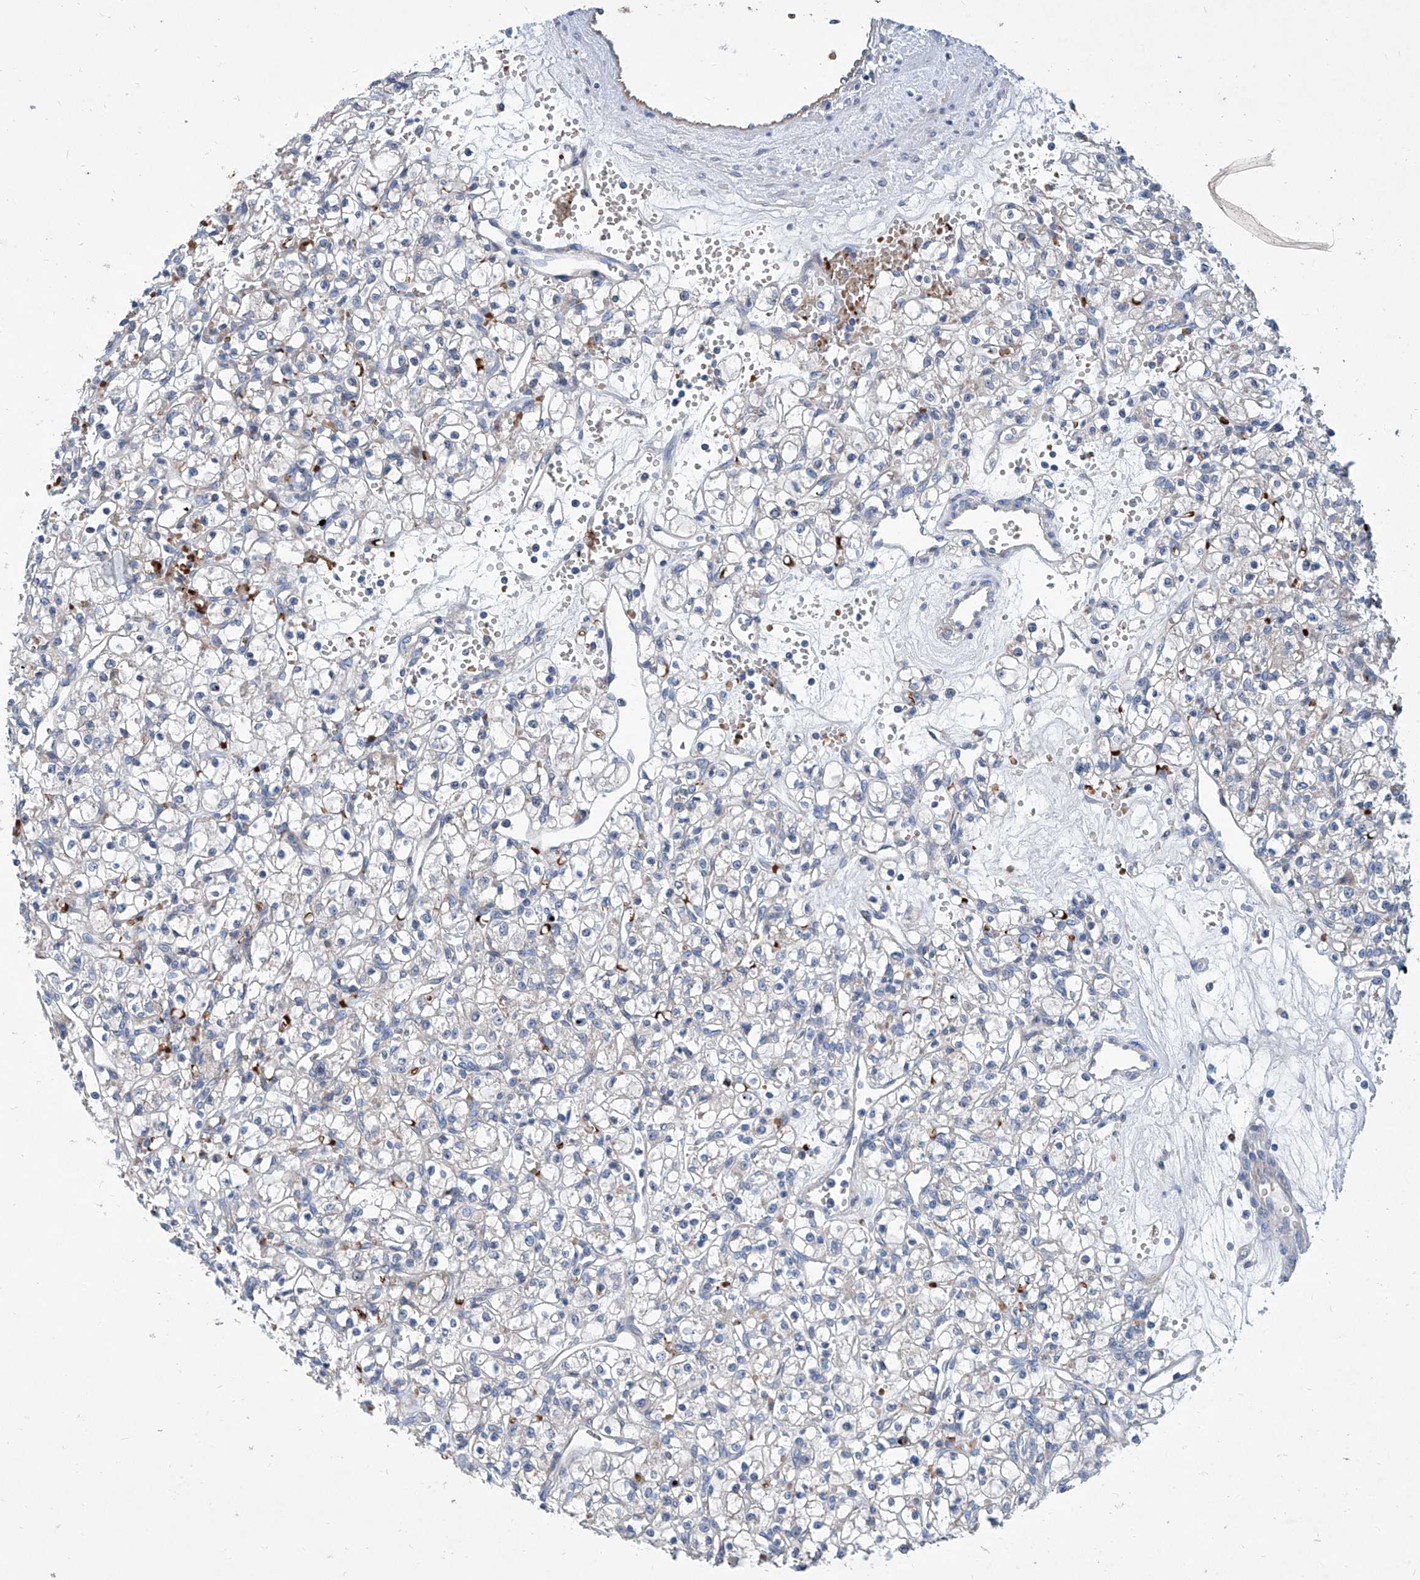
{"staining": {"intensity": "negative", "quantity": "none", "location": "none"}, "tissue": "renal cancer", "cell_type": "Tumor cells", "image_type": "cancer", "snomed": [{"axis": "morphology", "description": "Adenocarcinoma, NOS"}, {"axis": "topography", "description": "Kidney"}], "caption": "An image of renal cancer stained for a protein reveals no brown staining in tumor cells.", "gene": "FPR2", "patient": {"sex": "female", "age": 59}}